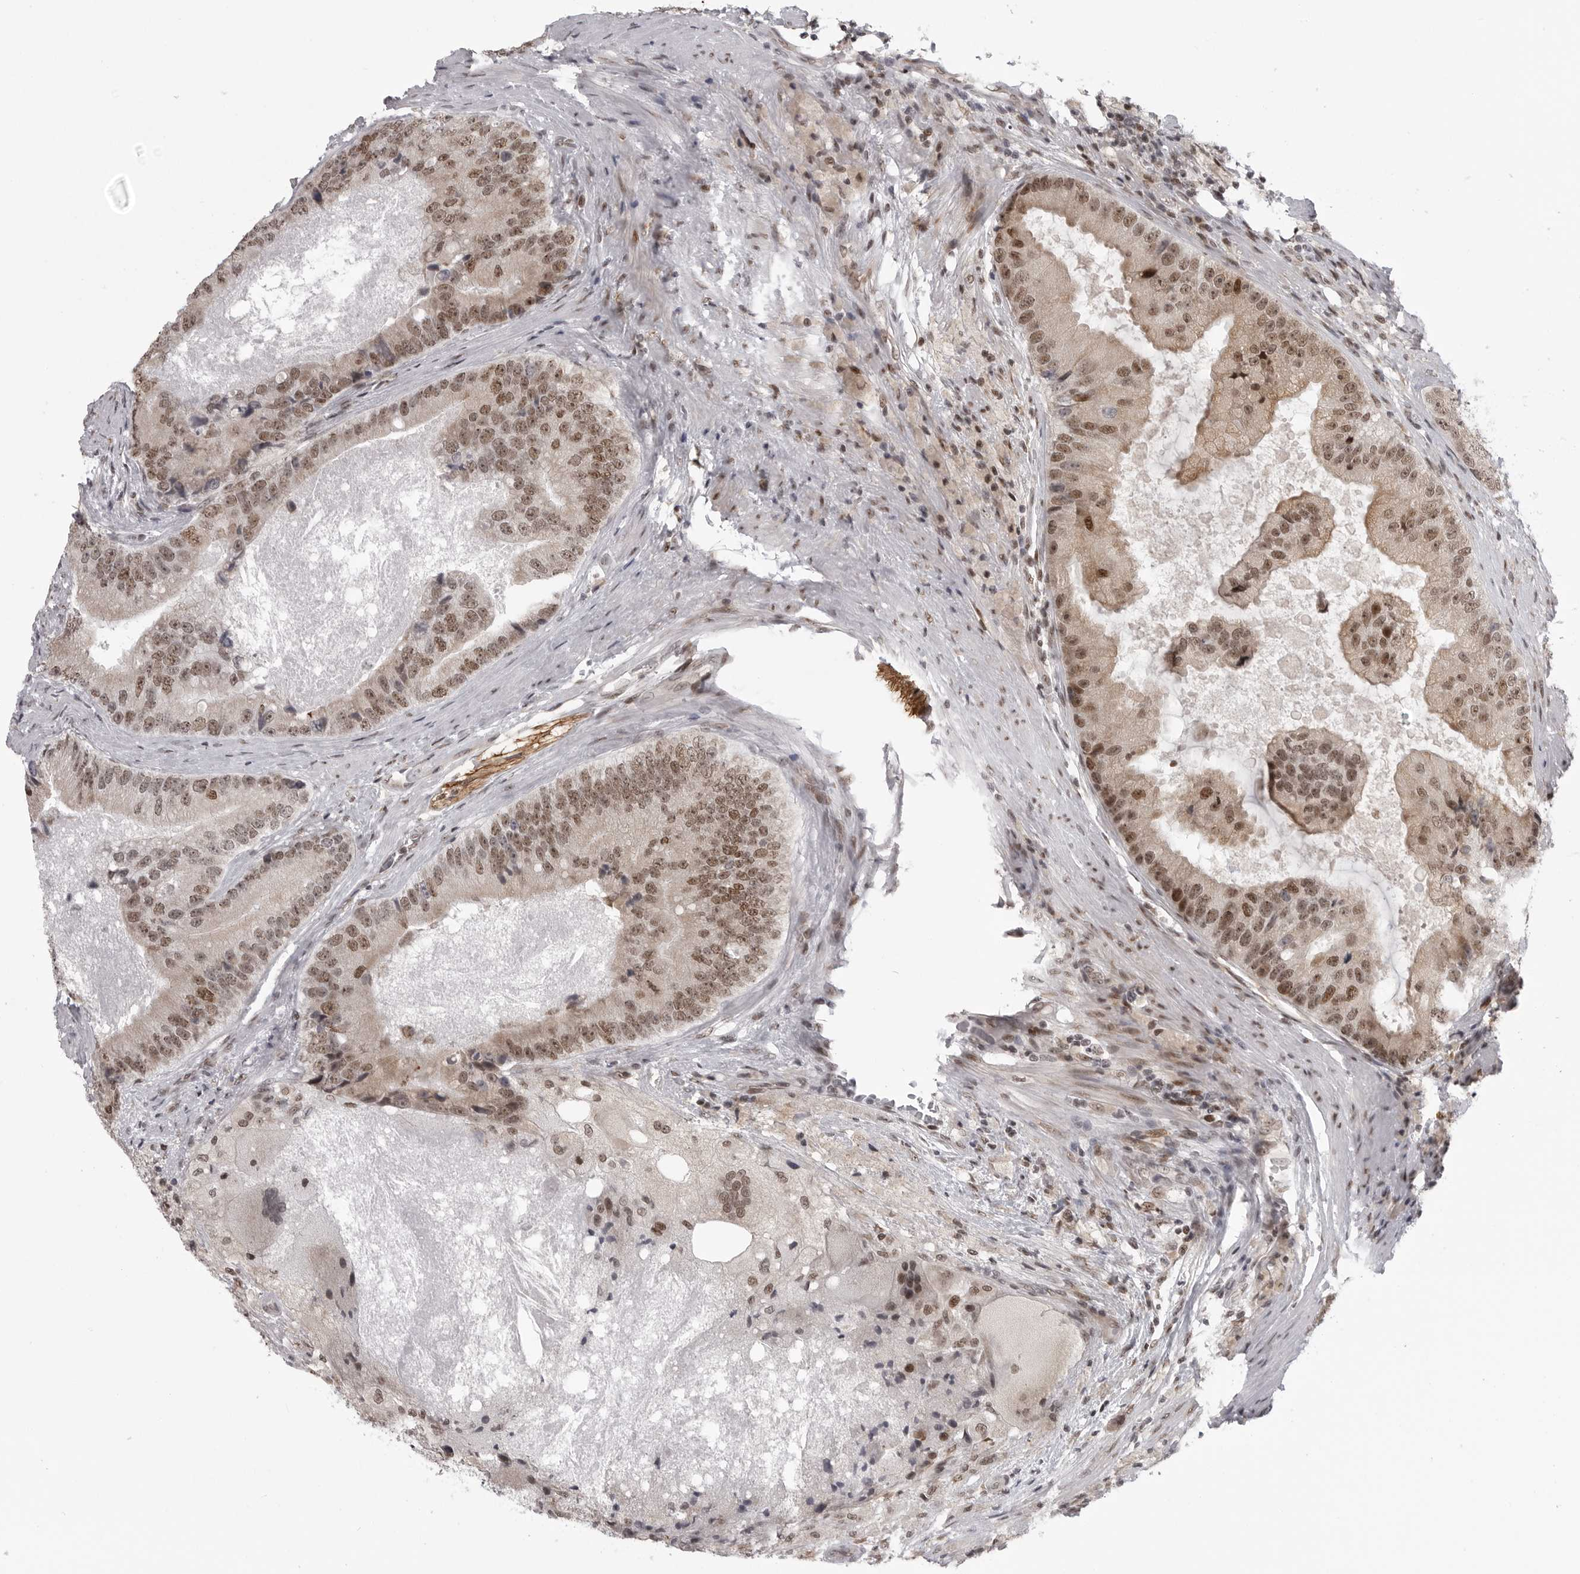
{"staining": {"intensity": "moderate", "quantity": ">75%", "location": "nuclear"}, "tissue": "prostate cancer", "cell_type": "Tumor cells", "image_type": "cancer", "snomed": [{"axis": "morphology", "description": "Adenocarcinoma, High grade"}, {"axis": "topography", "description": "Prostate"}], "caption": "Moderate nuclear protein expression is identified in about >75% of tumor cells in prostate cancer (adenocarcinoma (high-grade)). The protein of interest is stained brown, and the nuclei are stained in blue (DAB (3,3'-diaminobenzidine) IHC with brightfield microscopy, high magnification).", "gene": "PRDM10", "patient": {"sex": "male", "age": 70}}